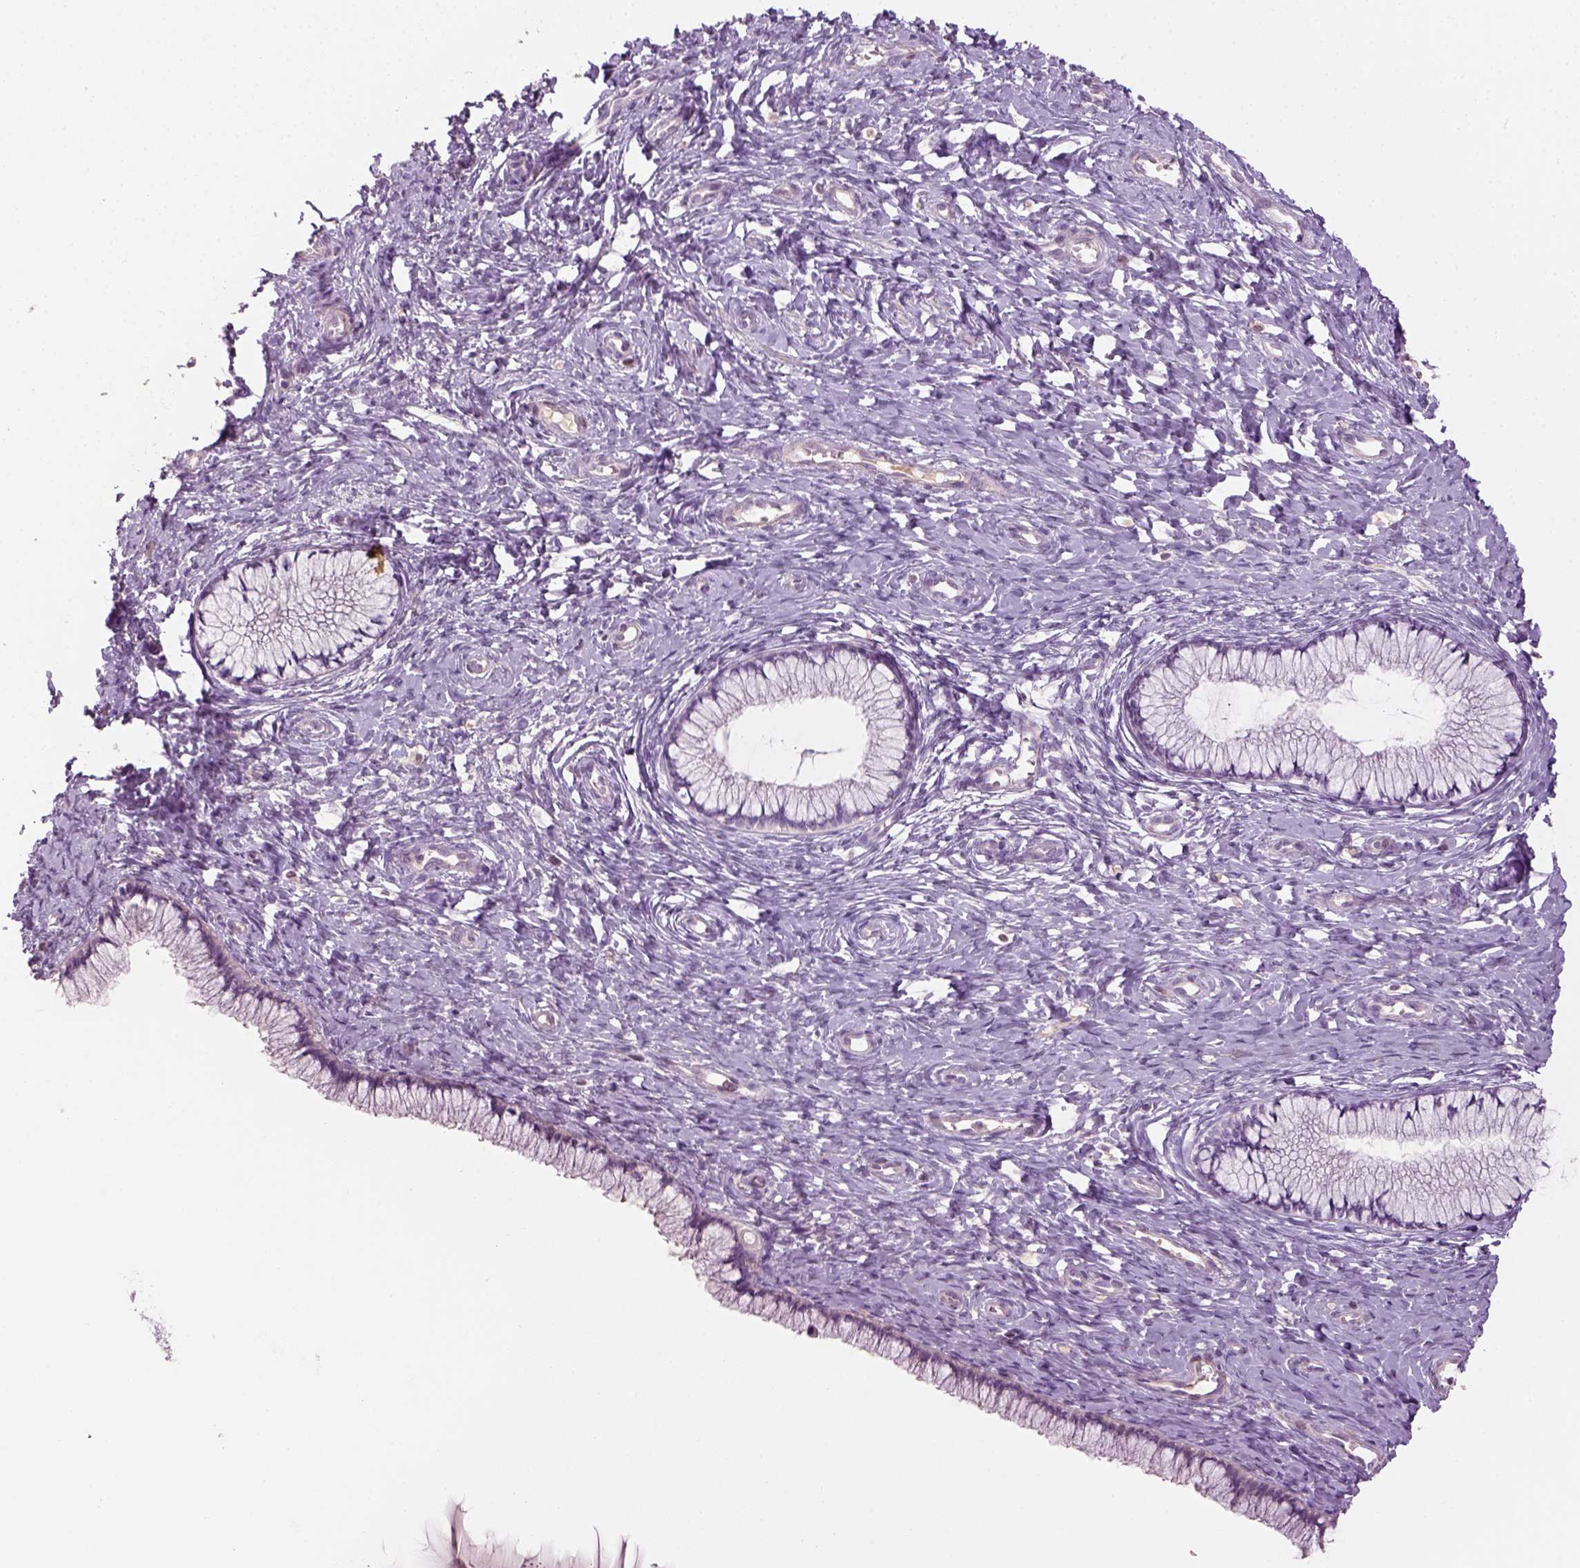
{"staining": {"intensity": "negative", "quantity": "none", "location": "none"}, "tissue": "cervix", "cell_type": "Glandular cells", "image_type": "normal", "snomed": [{"axis": "morphology", "description": "Normal tissue, NOS"}, {"axis": "topography", "description": "Cervix"}], "caption": "A histopathology image of cervix stained for a protein demonstrates no brown staining in glandular cells.", "gene": "GFI1B", "patient": {"sex": "female", "age": 37}}